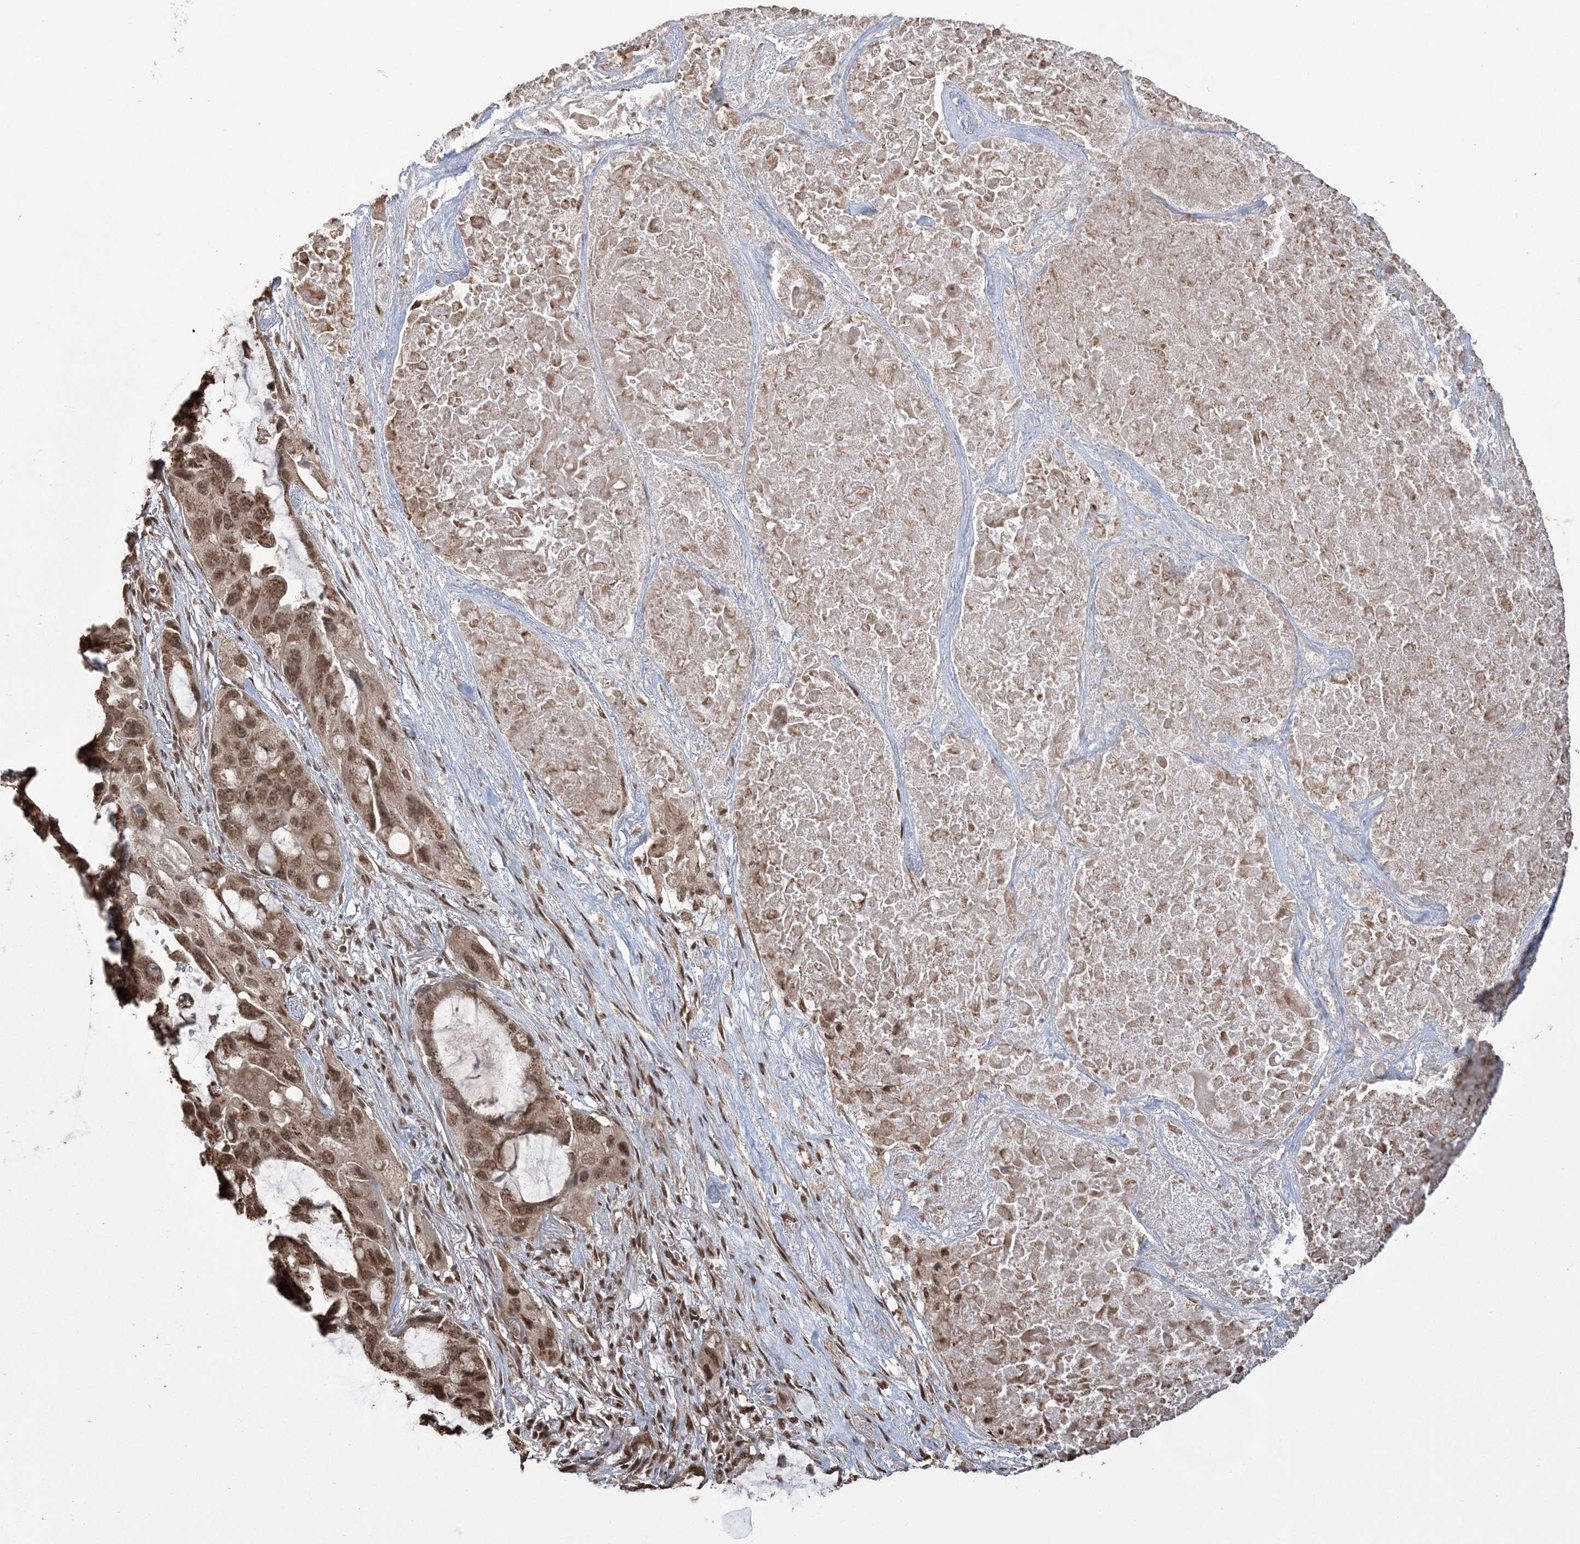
{"staining": {"intensity": "moderate", "quantity": ">75%", "location": "nuclear"}, "tissue": "lung cancer", "cell_type": "Tumor cells", "image_type": "cancer", "snomed": [{"axis": "morphology", "description": "Squamous cell carcinoma, NOS"}, {"axis": "topography", "description": "Lung"}], "caption": "High-magnification brightfield microscopy of lung squamous cell carcinoma stained with DAB (brown) and counterstained with hematoxylin (blue). tumor cells exhibit moderate nuclear staining is seen in about>75% of cells.", "gene": "ZNF839", "patient": {"sex": "female", "age": 73}}